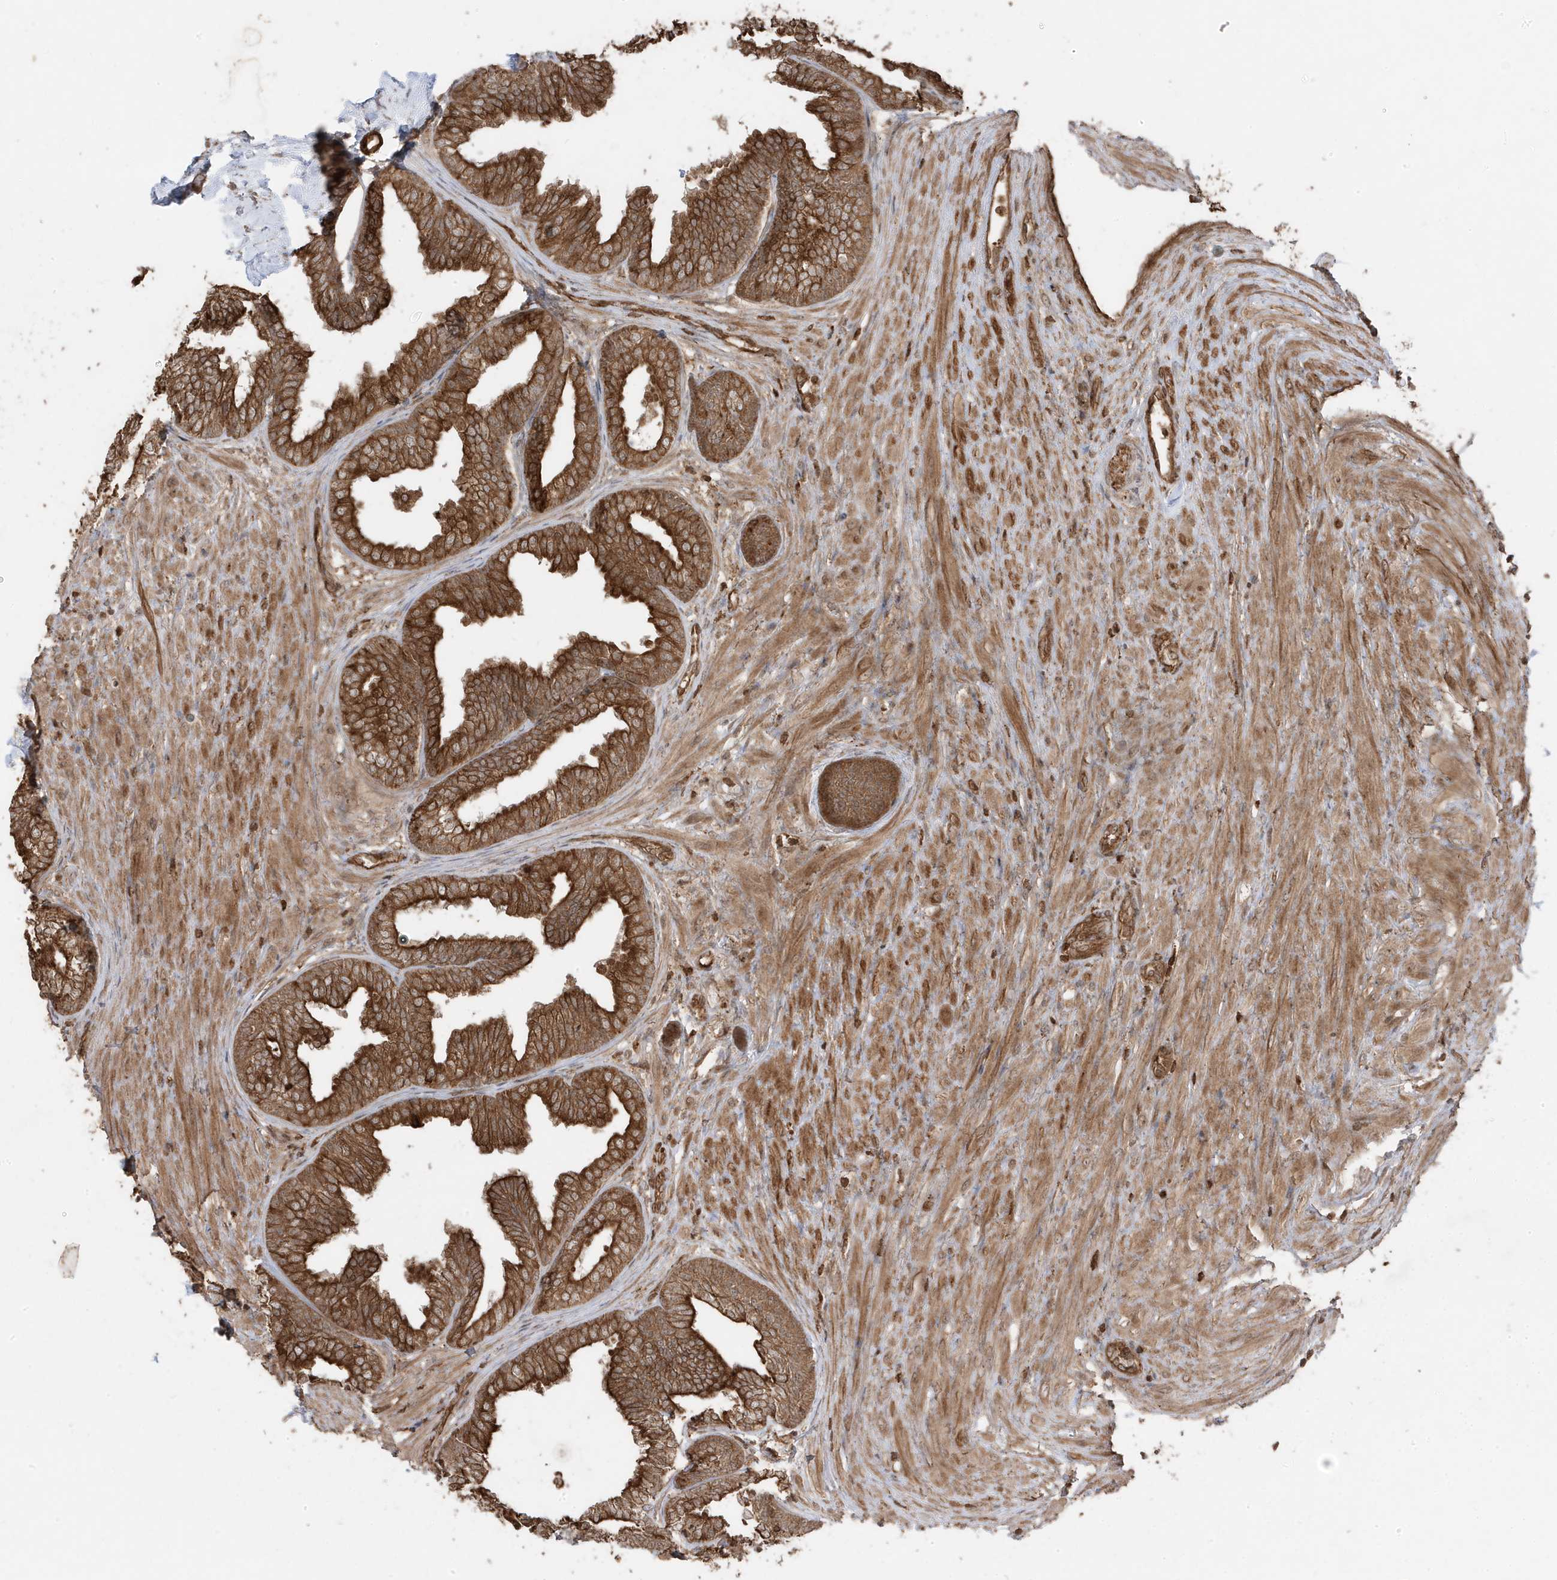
{"staining": {"intensity": "strong", "quantity": ">75%", "location": "cytoplasmic/membranous"}, "tissue": "prostate", "cell_type": "Glandular cells", "image_type": "normal", "snomed": [{"axis": "morphology", "description": "Normal tissue, NOS"}, {"axis": "topography", "description": "Prostate"}], "caption": "DAB (3,3'-diaminobenzidine) immunohistochemical staining of unremarkable human prostate exhibits strong cytoplasmic/membranous protein positivity in approximately >75% of glandular cells. (DAB = brown stain, brightfield microscopy at high magnification).", "gene": "ASAP1", "patient": {"sex": "male", "age": 76}}